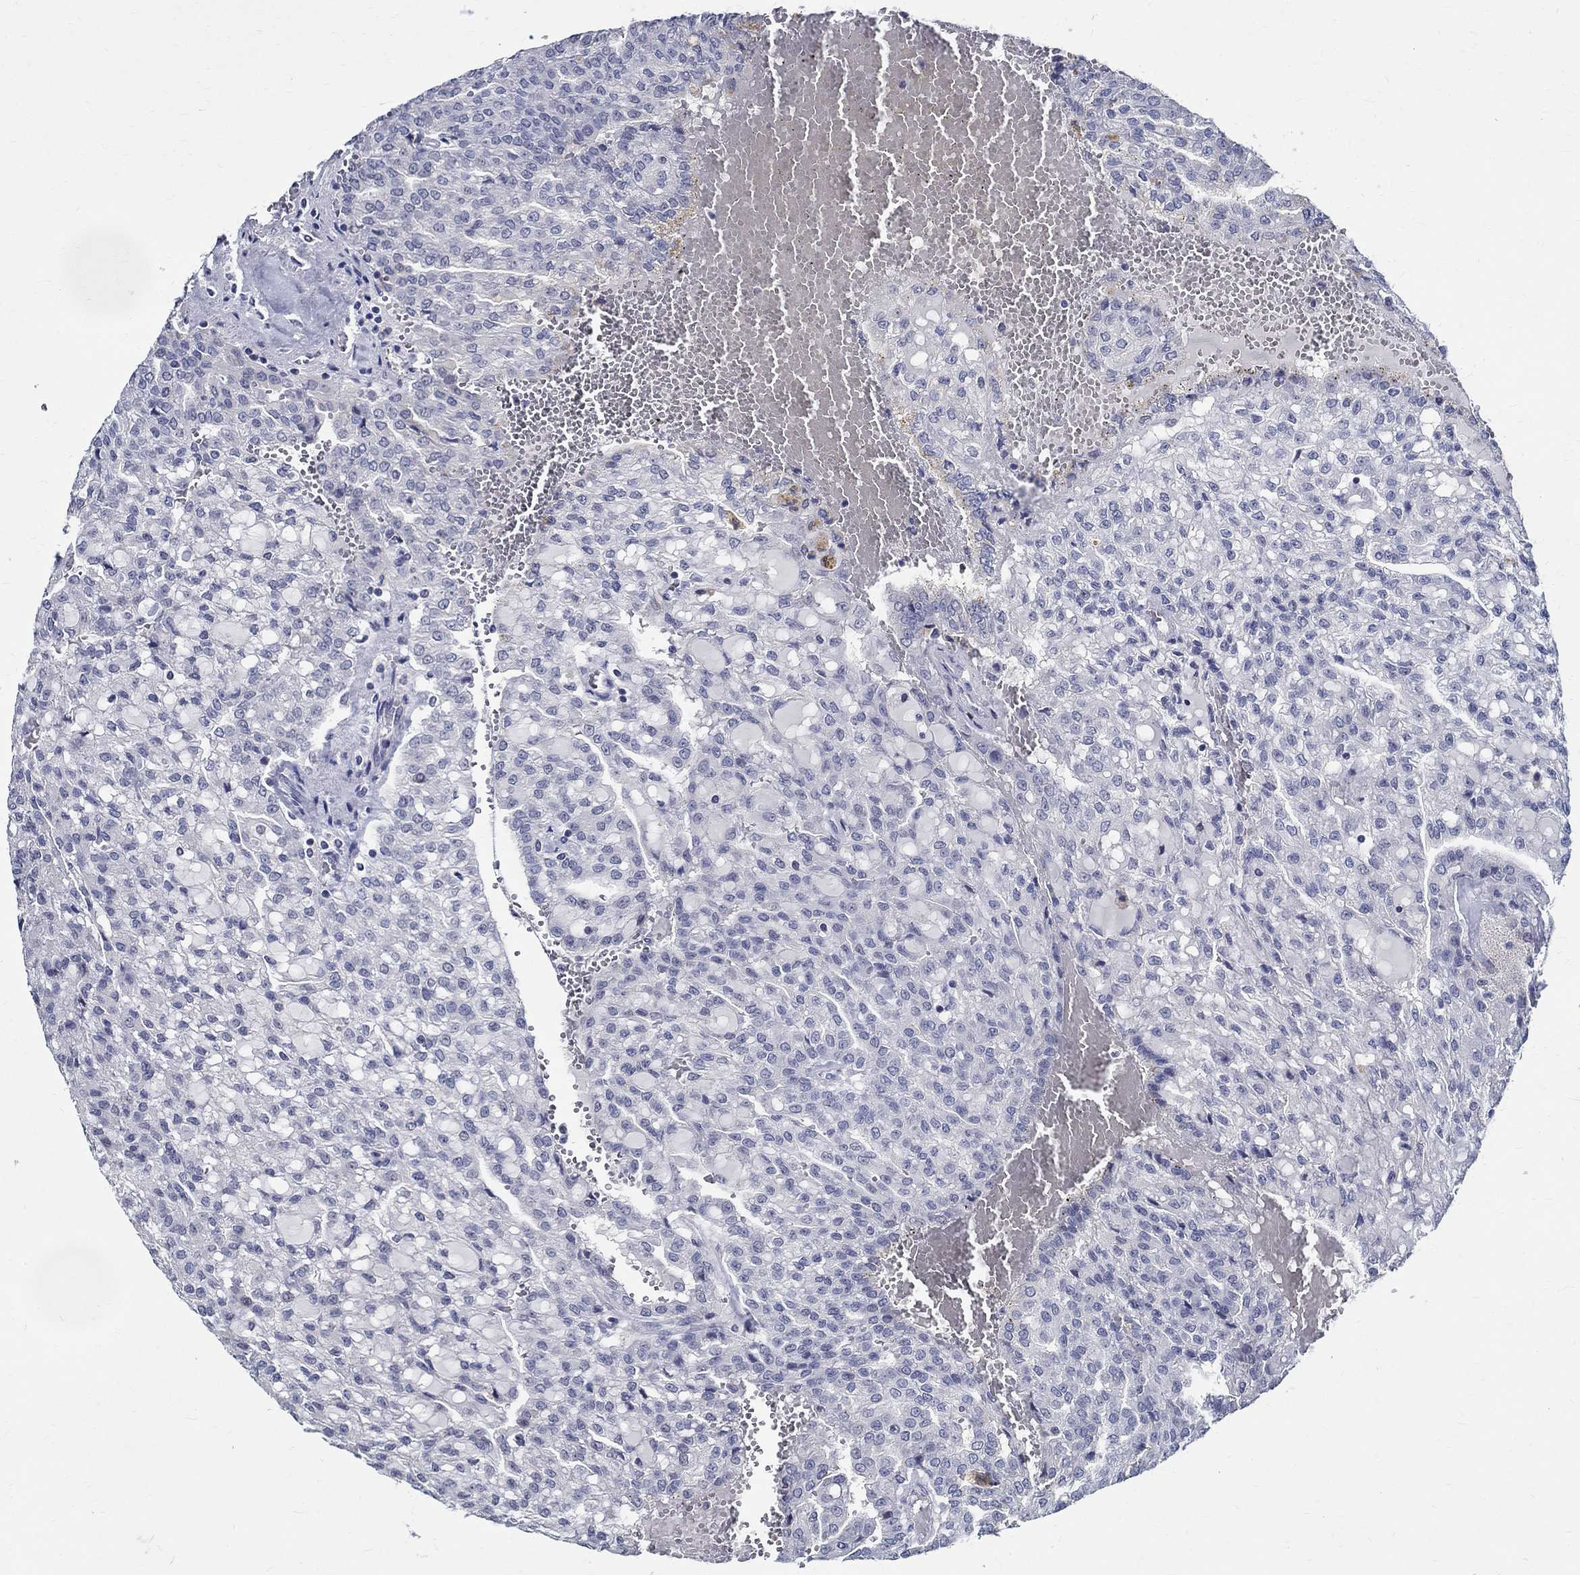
{"staining": {"intensity": "negative", "quantity": "none", "location": "none"}, "tissue": "renal cancer", "cell_type": "Tumor cells", "image_type": "cancer", "snomed": [{"axis": "morphology", "description": "Adenocarcinoma, NOS"}, {"axis": "topography", "description": "Kidney"}], "caption": "Human renal cancer (adenocarcinoma) stained for a protein using immunohistochemistry (IHC) exhibits no positivity in tumor cells.", "gene": "CETN1", "patient": {"sex": "male", "age": 63}}